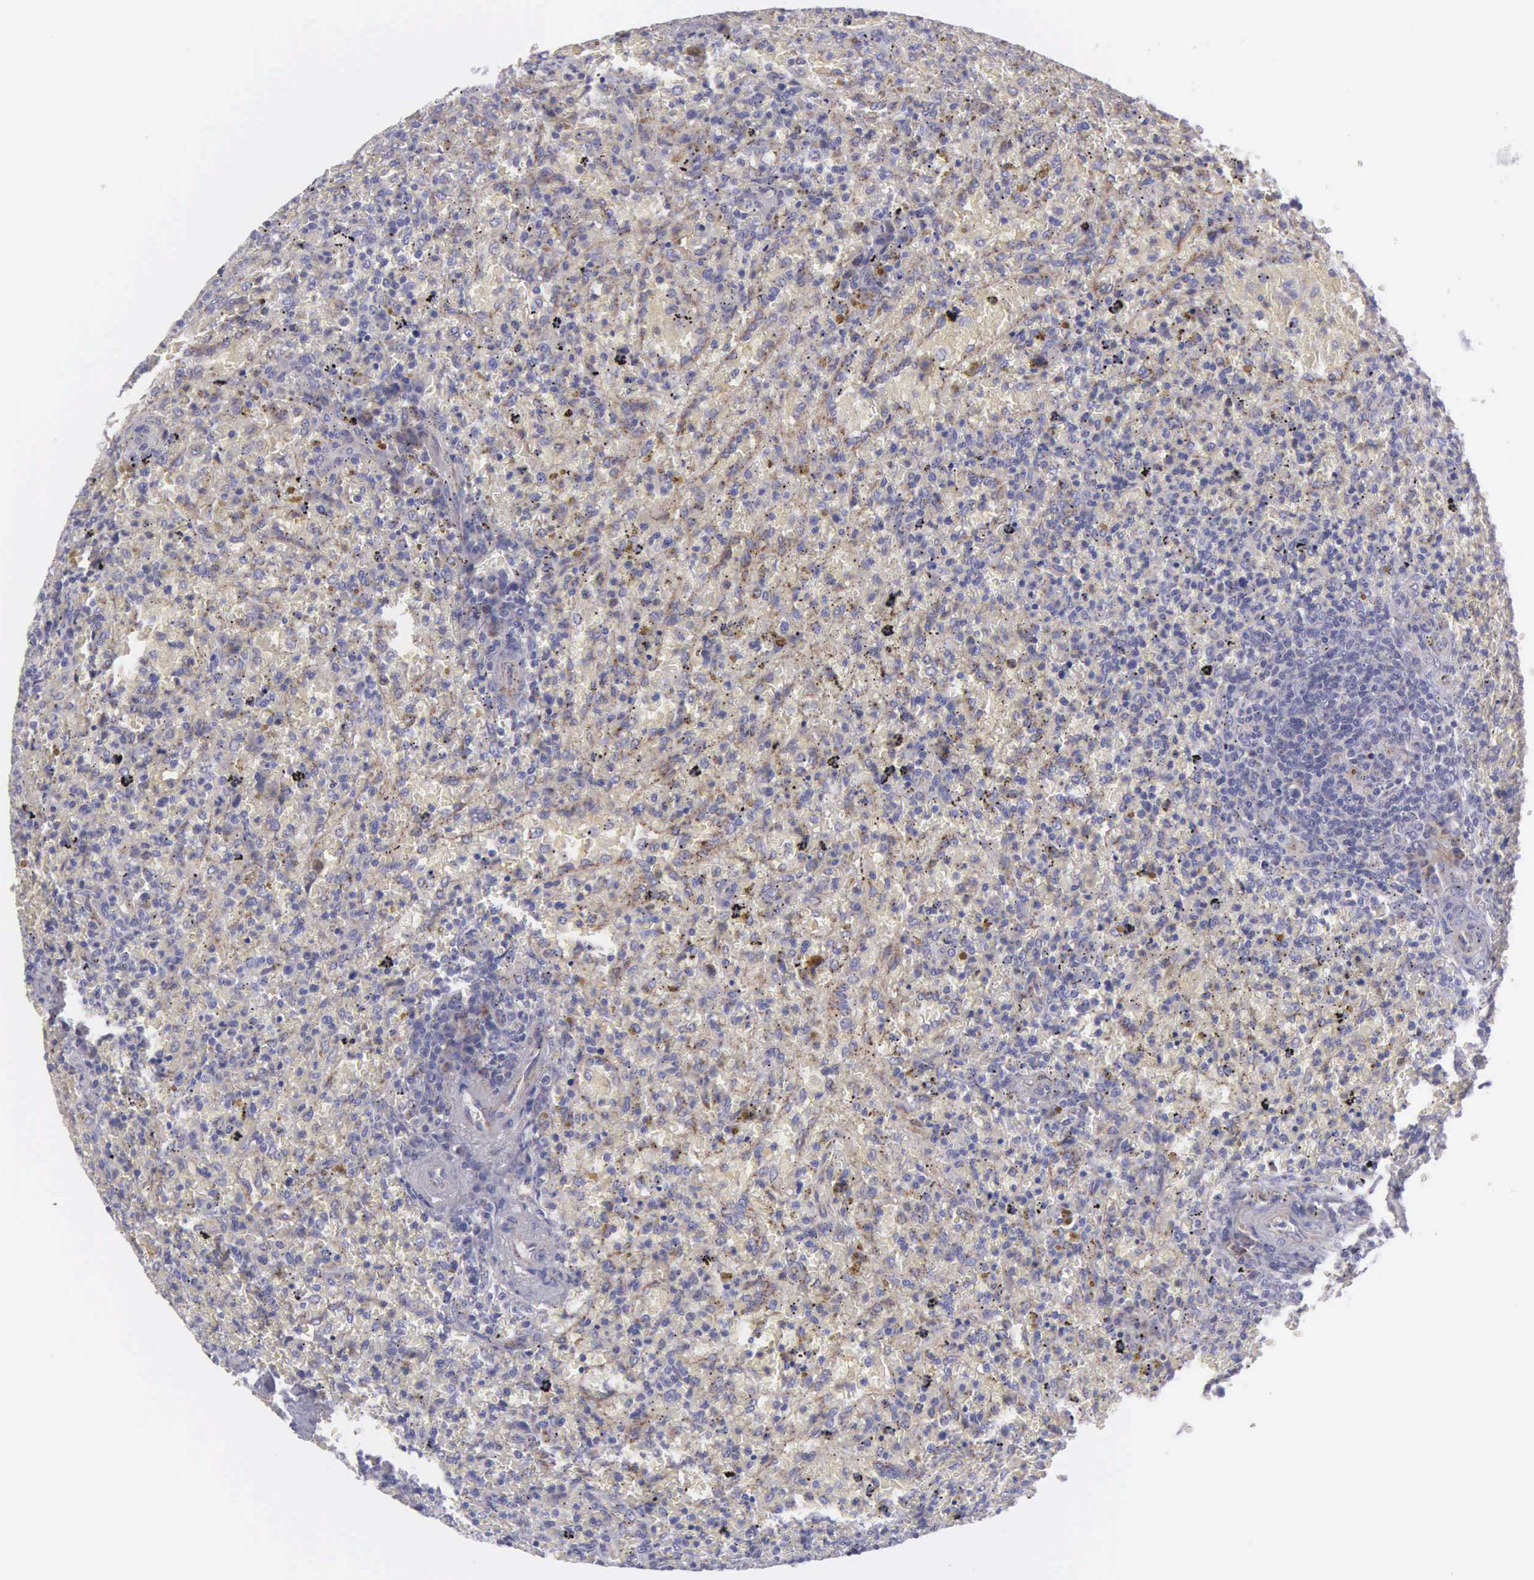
{"staining": {"intensity": "negative", "quantity": "none", "location": "none"}, "tissue": "lymphoma", "cell_type": "Tumor cells", "image_type": "cancer", "snomed": [{"axis": "morphology", "description": "Malignant lymphoma, non-Hodgkin's type, High grade"}, {"axis": "topography", "description": "Spleen"}, {"axis": "topography", "description": "Lymph node"}], "caption": "A histopathology image of lymphoma stained for a protein demonstrates no brown staining in tumor cells.", "gene": "SYNJ2BP", "patient": {"sex": "female", "age": 70}}